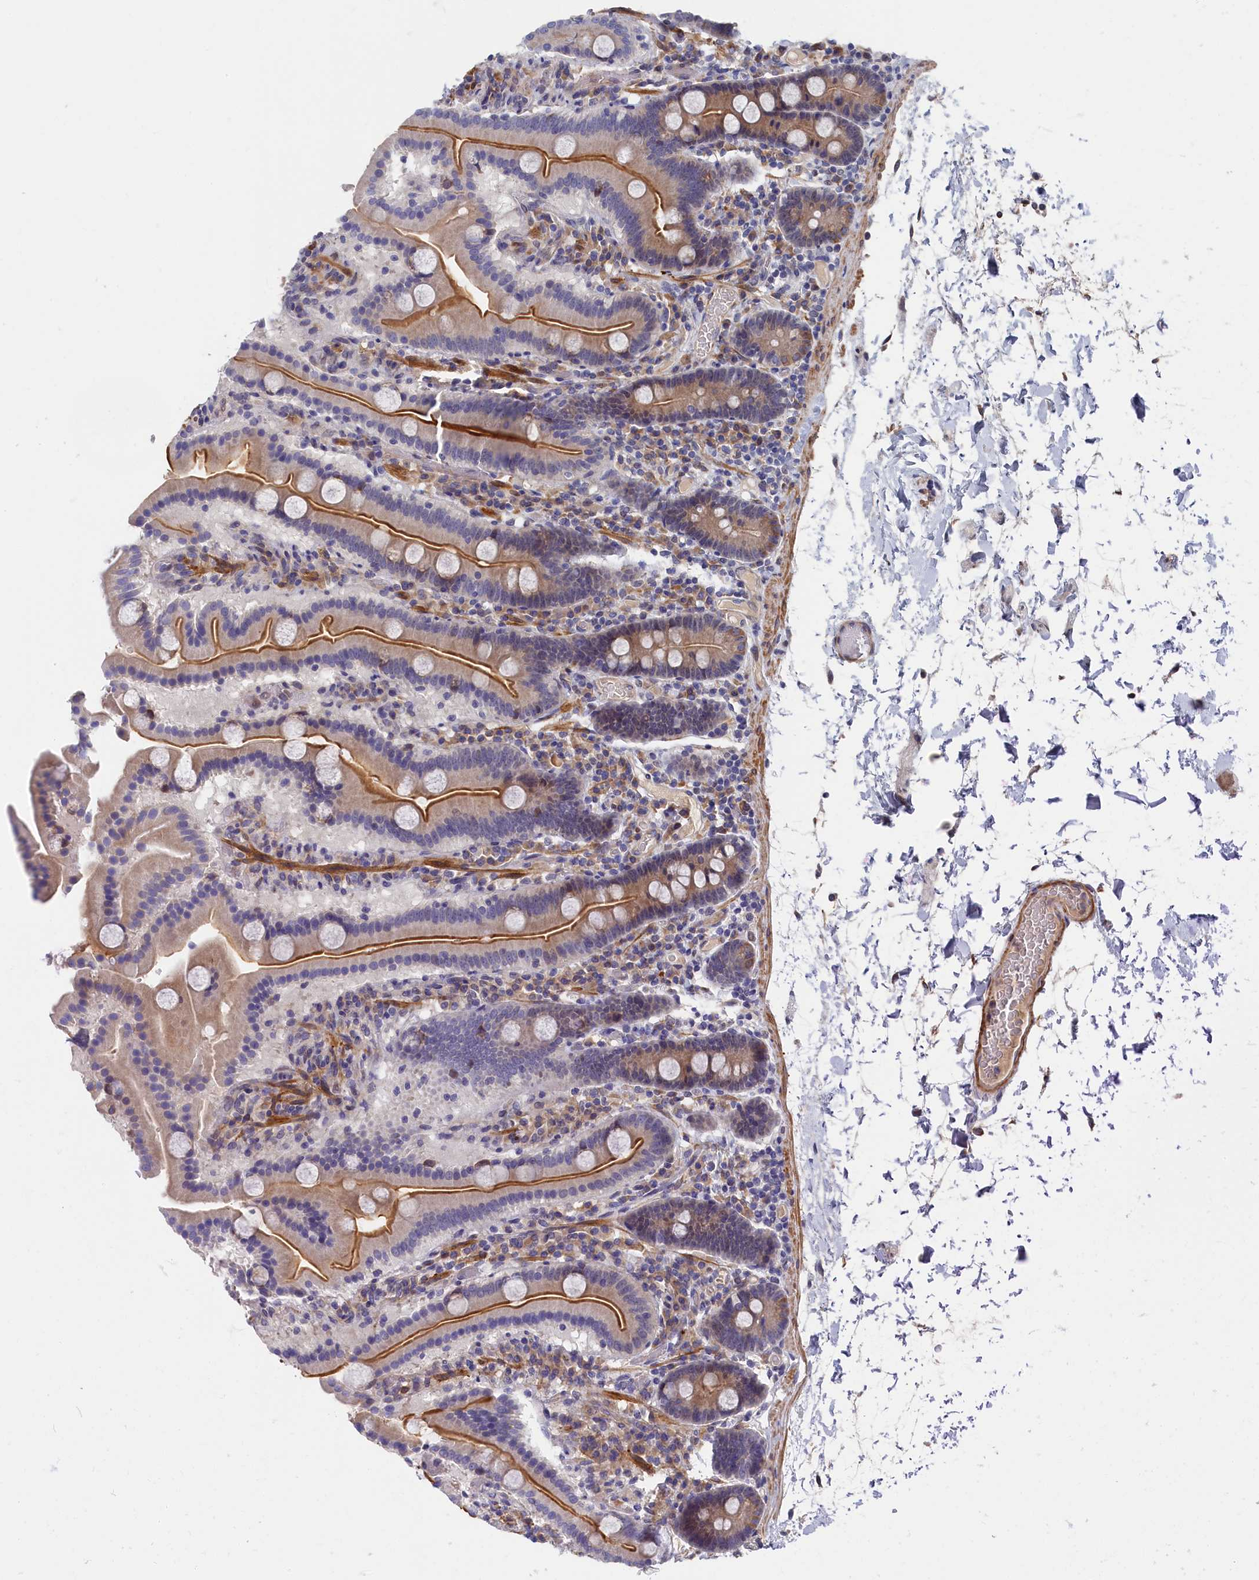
{"staining": {"intensity": "moderate", "quantity": ">75%", "location": "cytoplasmic/membranous"}, "tissue": "duodenum", "cell_type": "Glandular cells", "image_type": "normal", "snomed": [{"axis": "morphology", "description": "Normal tissue, NOS"}, {"axis": "topography", "description": "Duodenum"}], "caption": "Protein analysis of normal duodenum displays moderate cytoplasmic/membranous expression in about >75% of glandular cells.", "gene": "CYB5D2", "patient": {"sex": "male", "age": 55}}